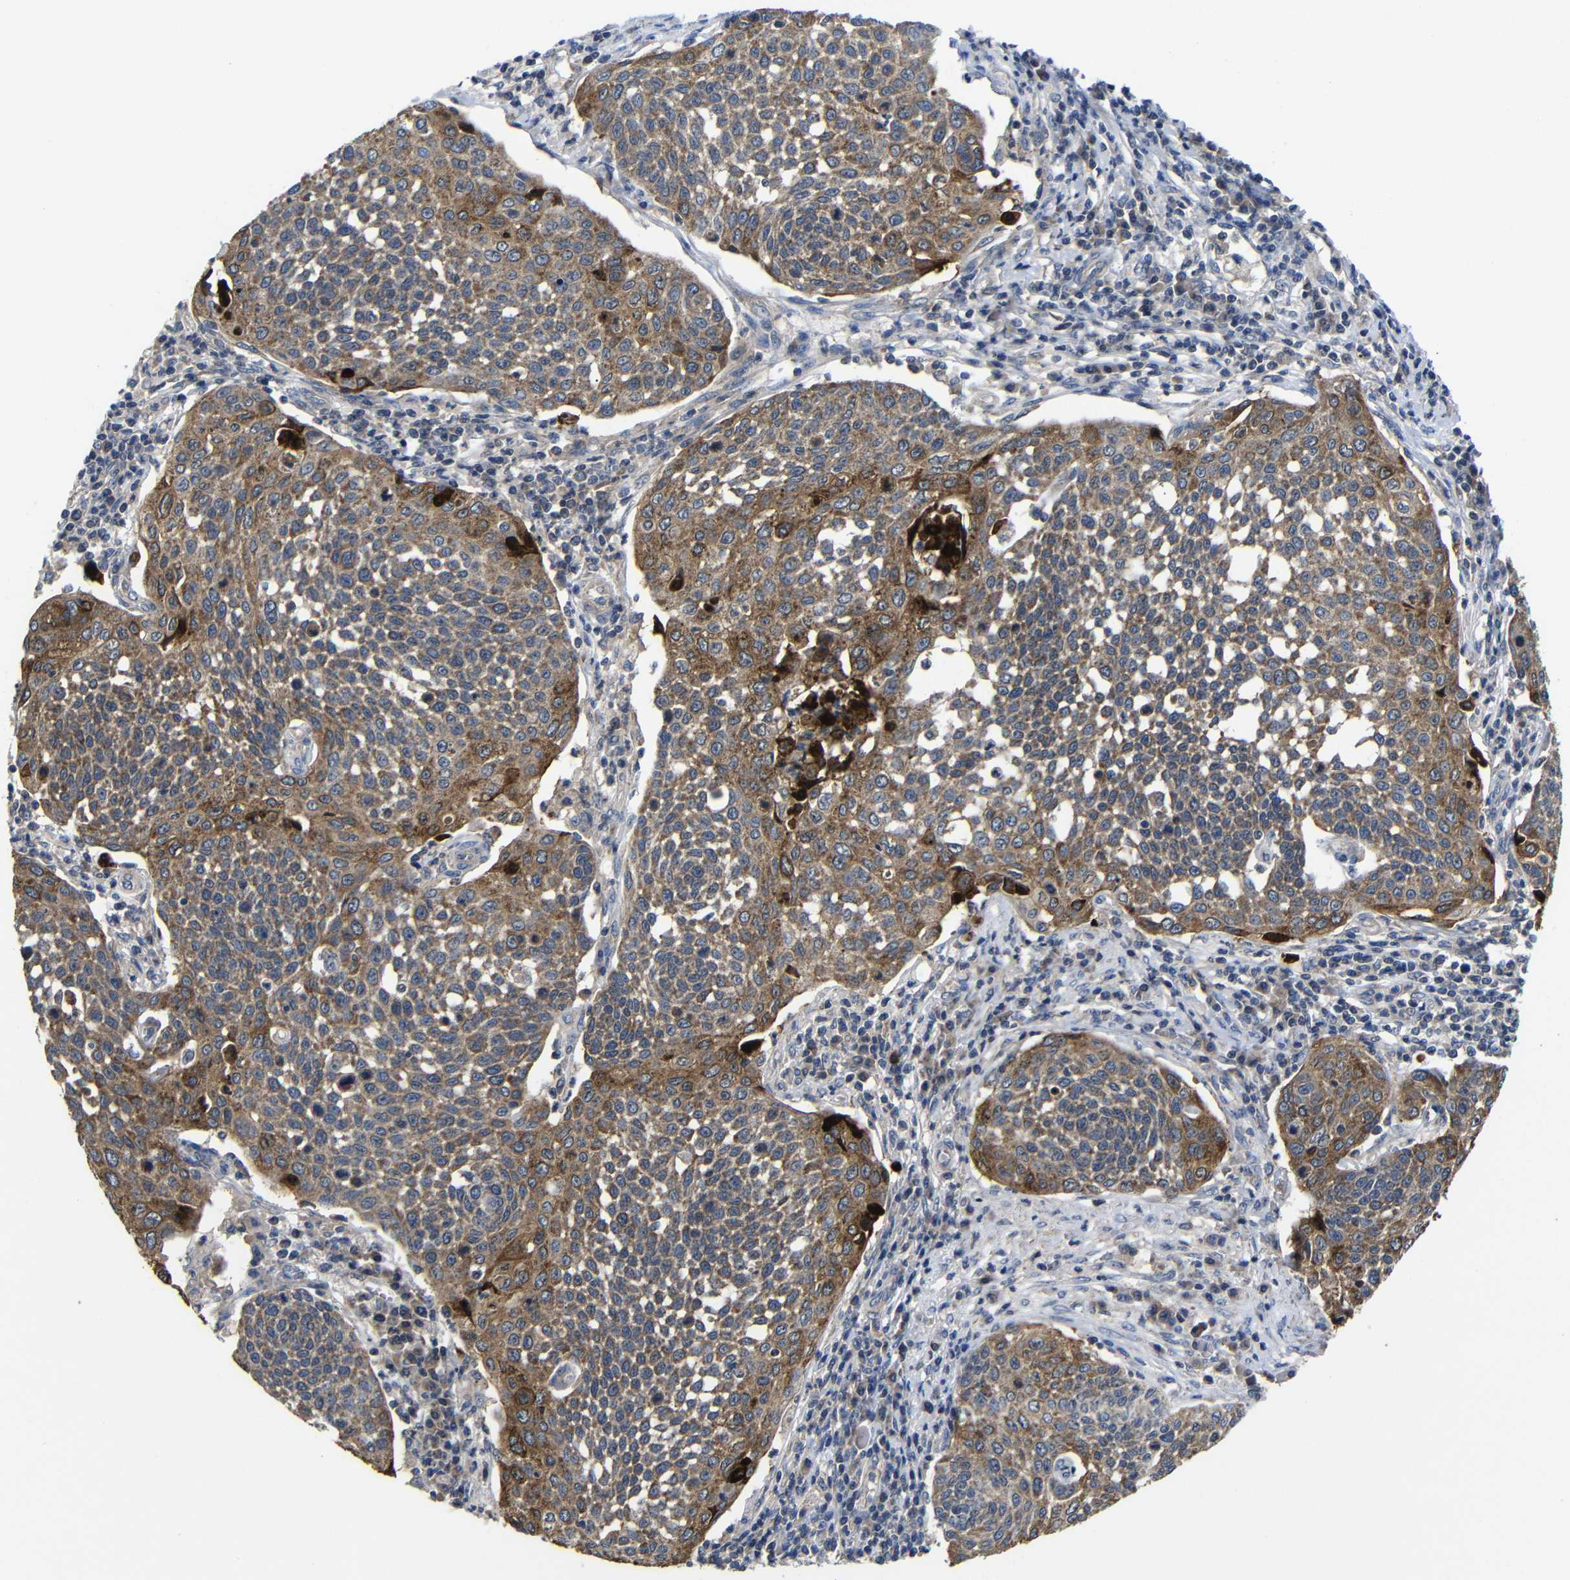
{"staining": {"intensity": "moderate", "quantity": ">75%", "location": "cytoplasmic/membranous"}, "tissue": "cervical cancer", "cell_type": "Tumor cells", "image_type": "cancer", "snomed": [{"axis": "morphology", "description": "Squamous cell carcinoma, NOS"}, {"axis": "topography", "description": "Cervix"}], "caption": "A brown stain shows moderate cytoplasmic/membranous staining of a protein in squamous cell carcinoma (cervical) tumor cells. (DAB (3,3'-diaminobenzidine) IHC, brown staining for protein, blue staining for nuclei).", "gene": "LPAR5", "patient": {"sex": "female", "age": 34}}